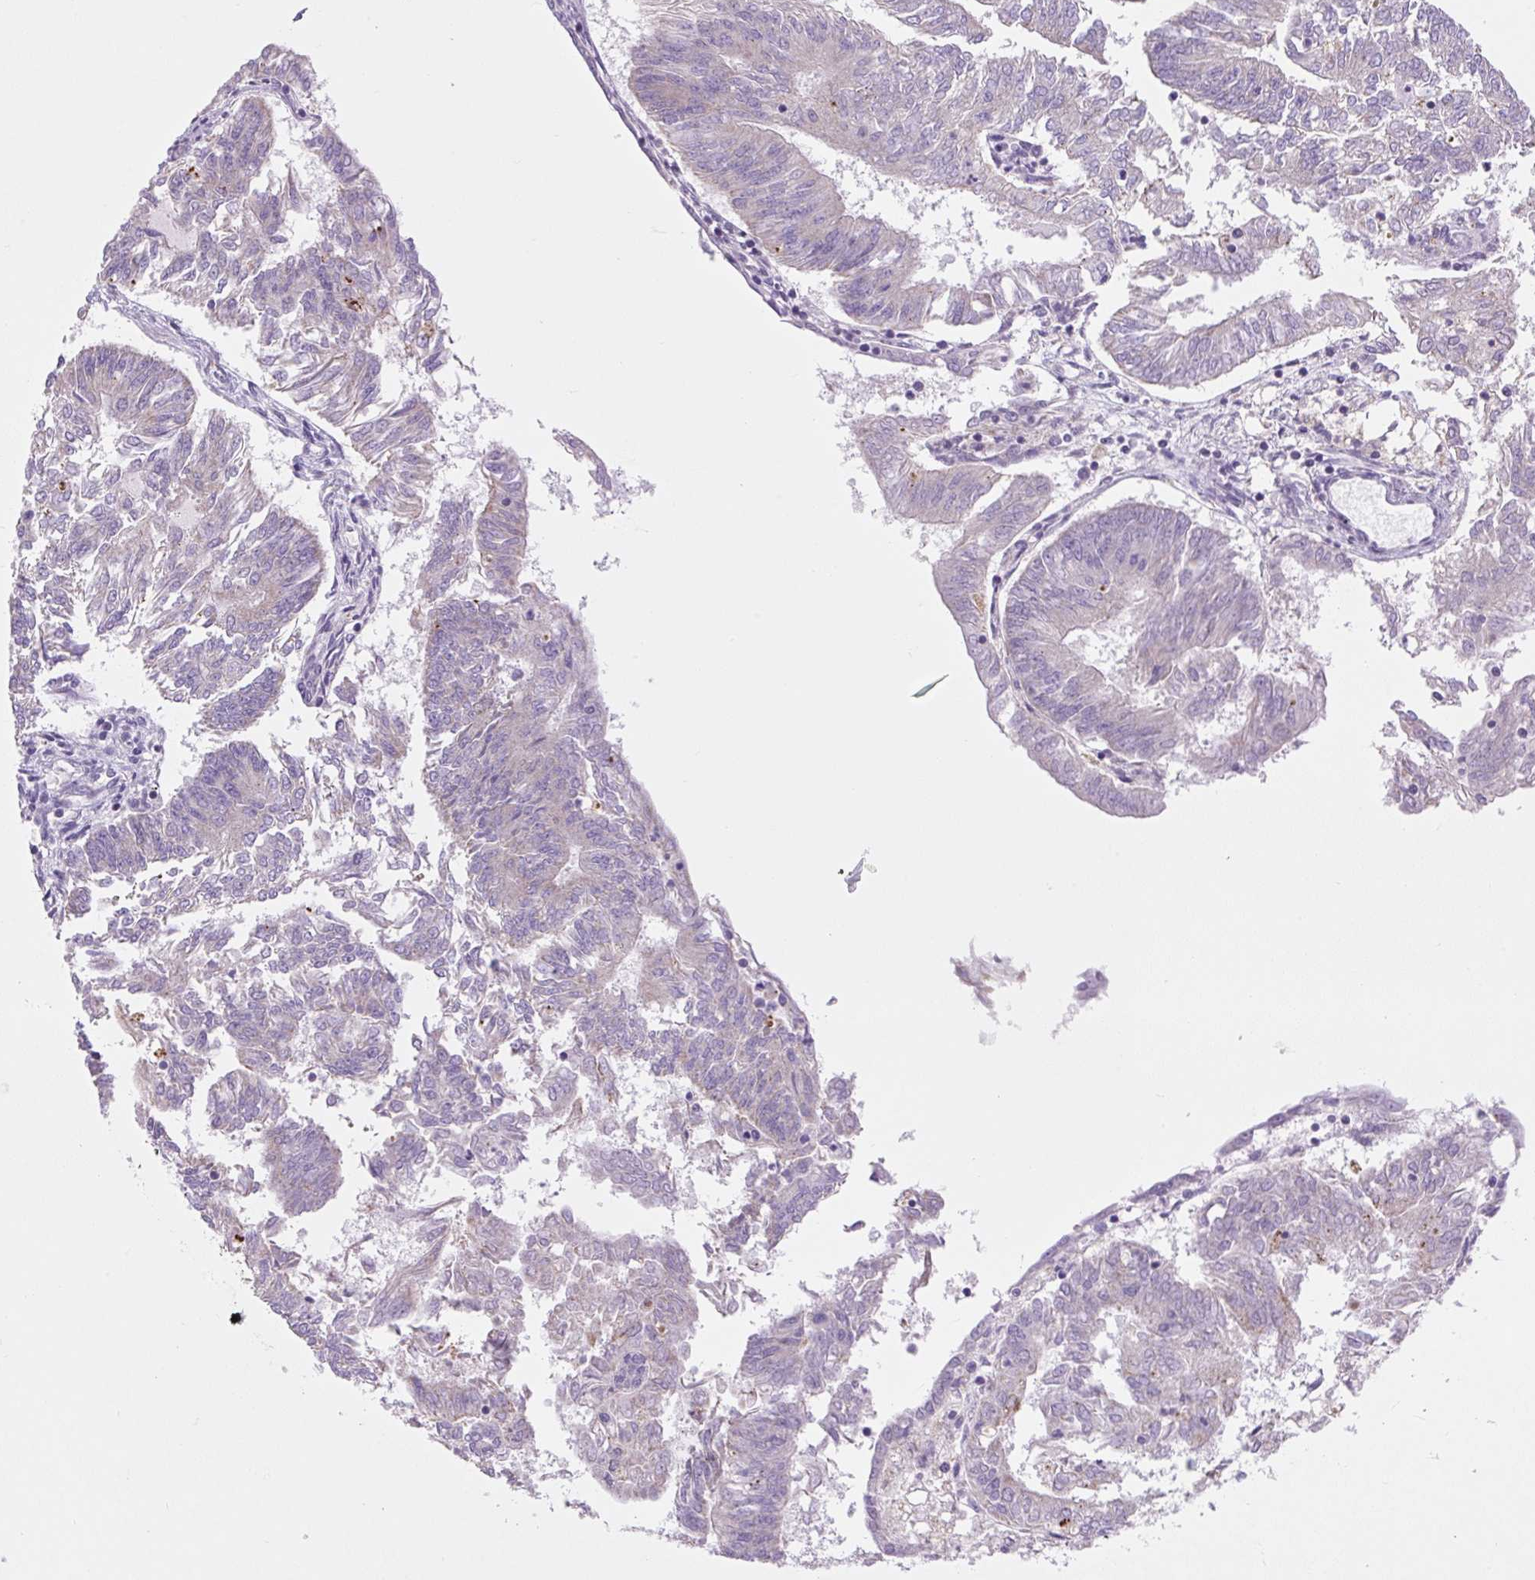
{"staining": {"intensity": "negative", "quantity": "none", "location": "none"}, "tissue": "endometrial cancer", "cell_type": "Tumor cells", "image_type": "cancer", "snomed": [{"axis": "morphology", "description": "Adenocarcinoma, NOS"}, {"axis": "topography", "description": "Endometrium"}], "caption": "IHC micrograph of neoplastic tissue: human adenocarcinoma (endometrial) stained with DAB (3,3'-diaminobenzidine) exhibits no significant protein expression in tumor cells.", "gene": "RNASE10", "patient": {"sex": "female", "age": 58}}